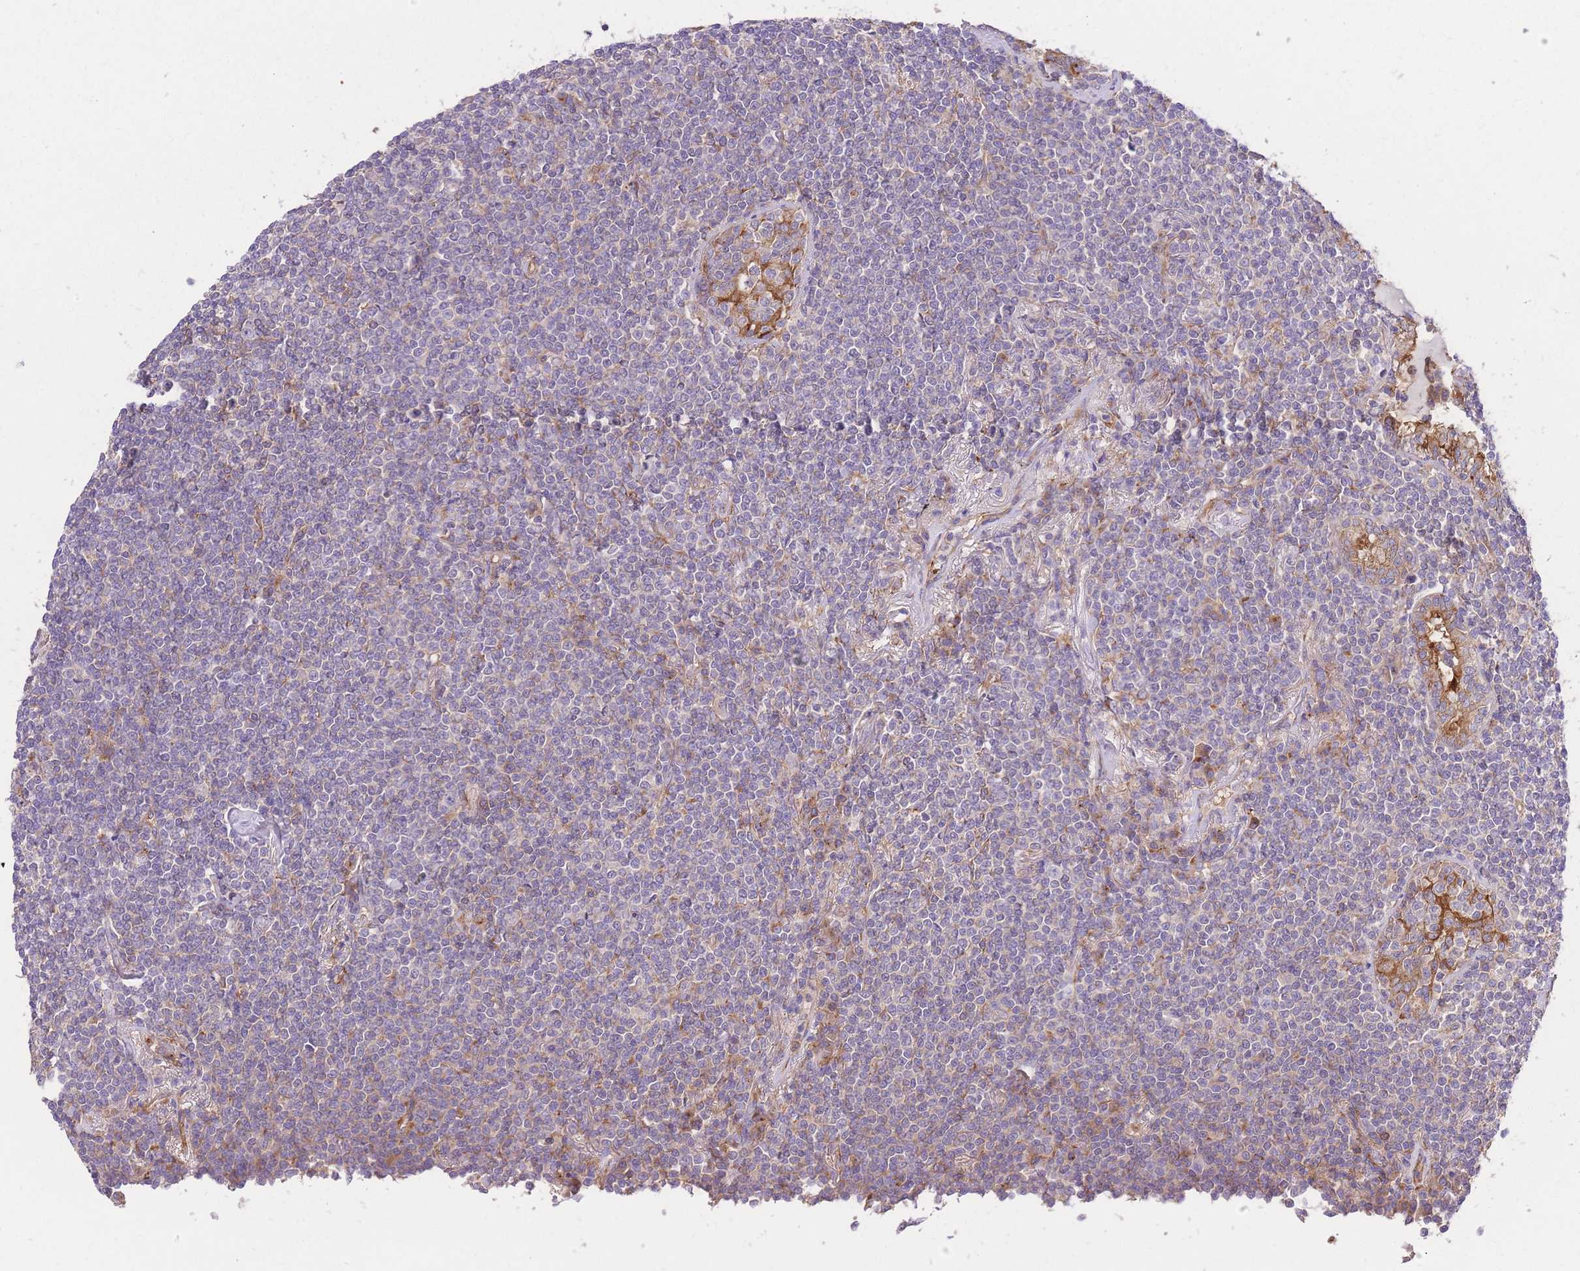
{"staining": {"intensity": "negative", "quantity": "none", "location": "none"}, "tissue": "lymphoma", "cell_type": "Tumor cells", "image_type": "cancer", "snomed": [{"axis": "morphology", "description": "Malignant lymphoma, non-Hodgkin's type, Low grade"}, {"axis": "topography", "description": "Lung"}], "caption": "Tumor cells are negative for brown protein staining in lymphoma.", "gene": "INSYN2B", "patient": {"sex": "female", "age": 71}}